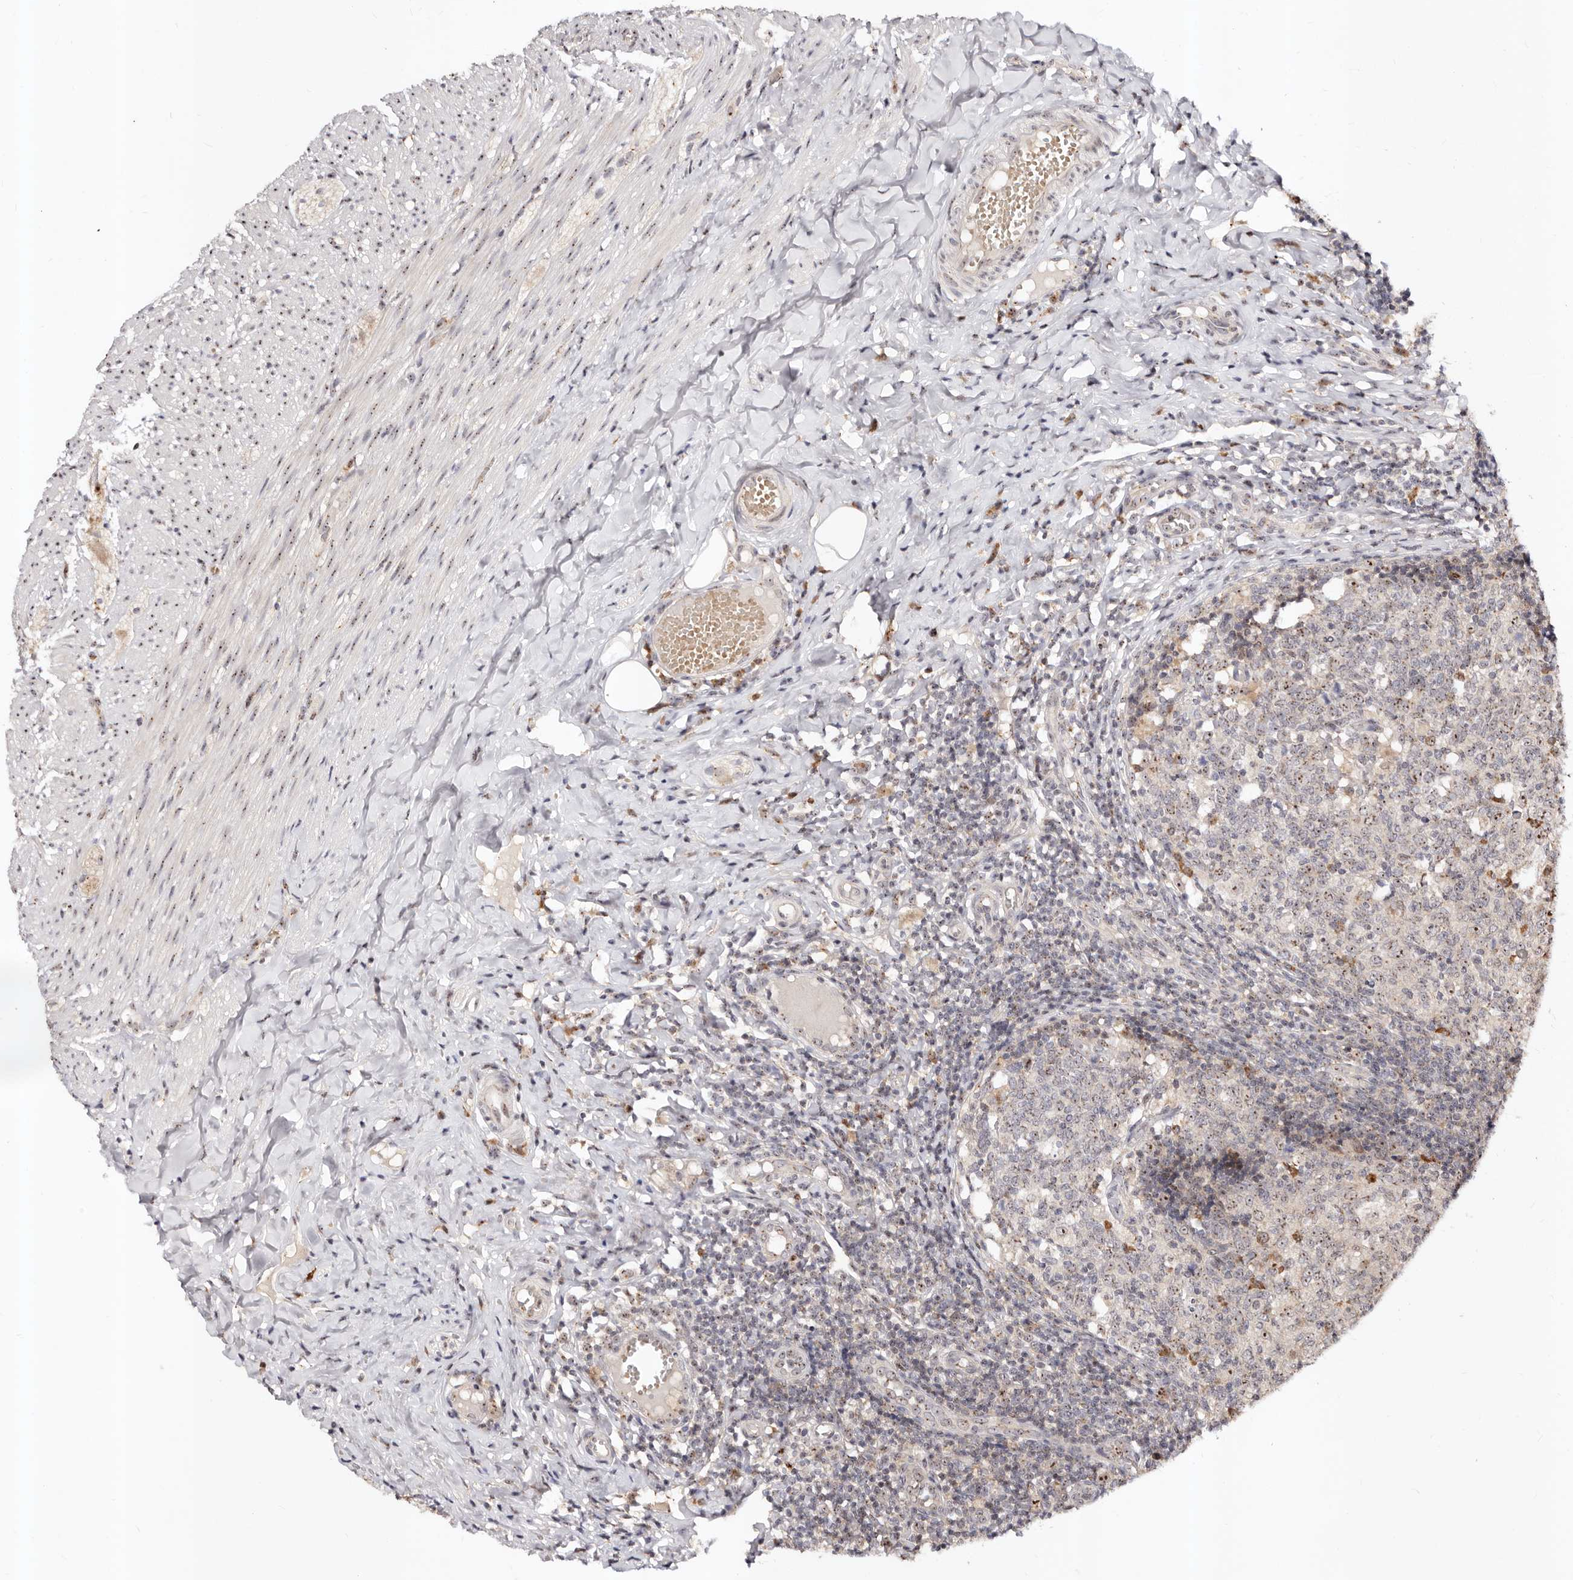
{"staining": {"intensity": "moderate", "quantity": ">75%", "location": "nuclear"}, "tissue": "appendix", "cell_type": "Glandular cells", "image_type": "normal", "snomed": [{"axis": "morphology", "description": "Normal tissue, NOS"}, {"axis": "topography", "description": "Appendix"}], "caption": "DAB (3,3'-diaminobenzidine) immunohistochemical staining of unremarkable appendix demonstrates moderate nuclear protein positivity in approximately >75% of glandular cells. (DAB (3,3'-diaminobenzidine) IHC with brightfield microscopy, high magnification).", "gene": "APOL6", "patient": {"sex": "male", "age": 8}}